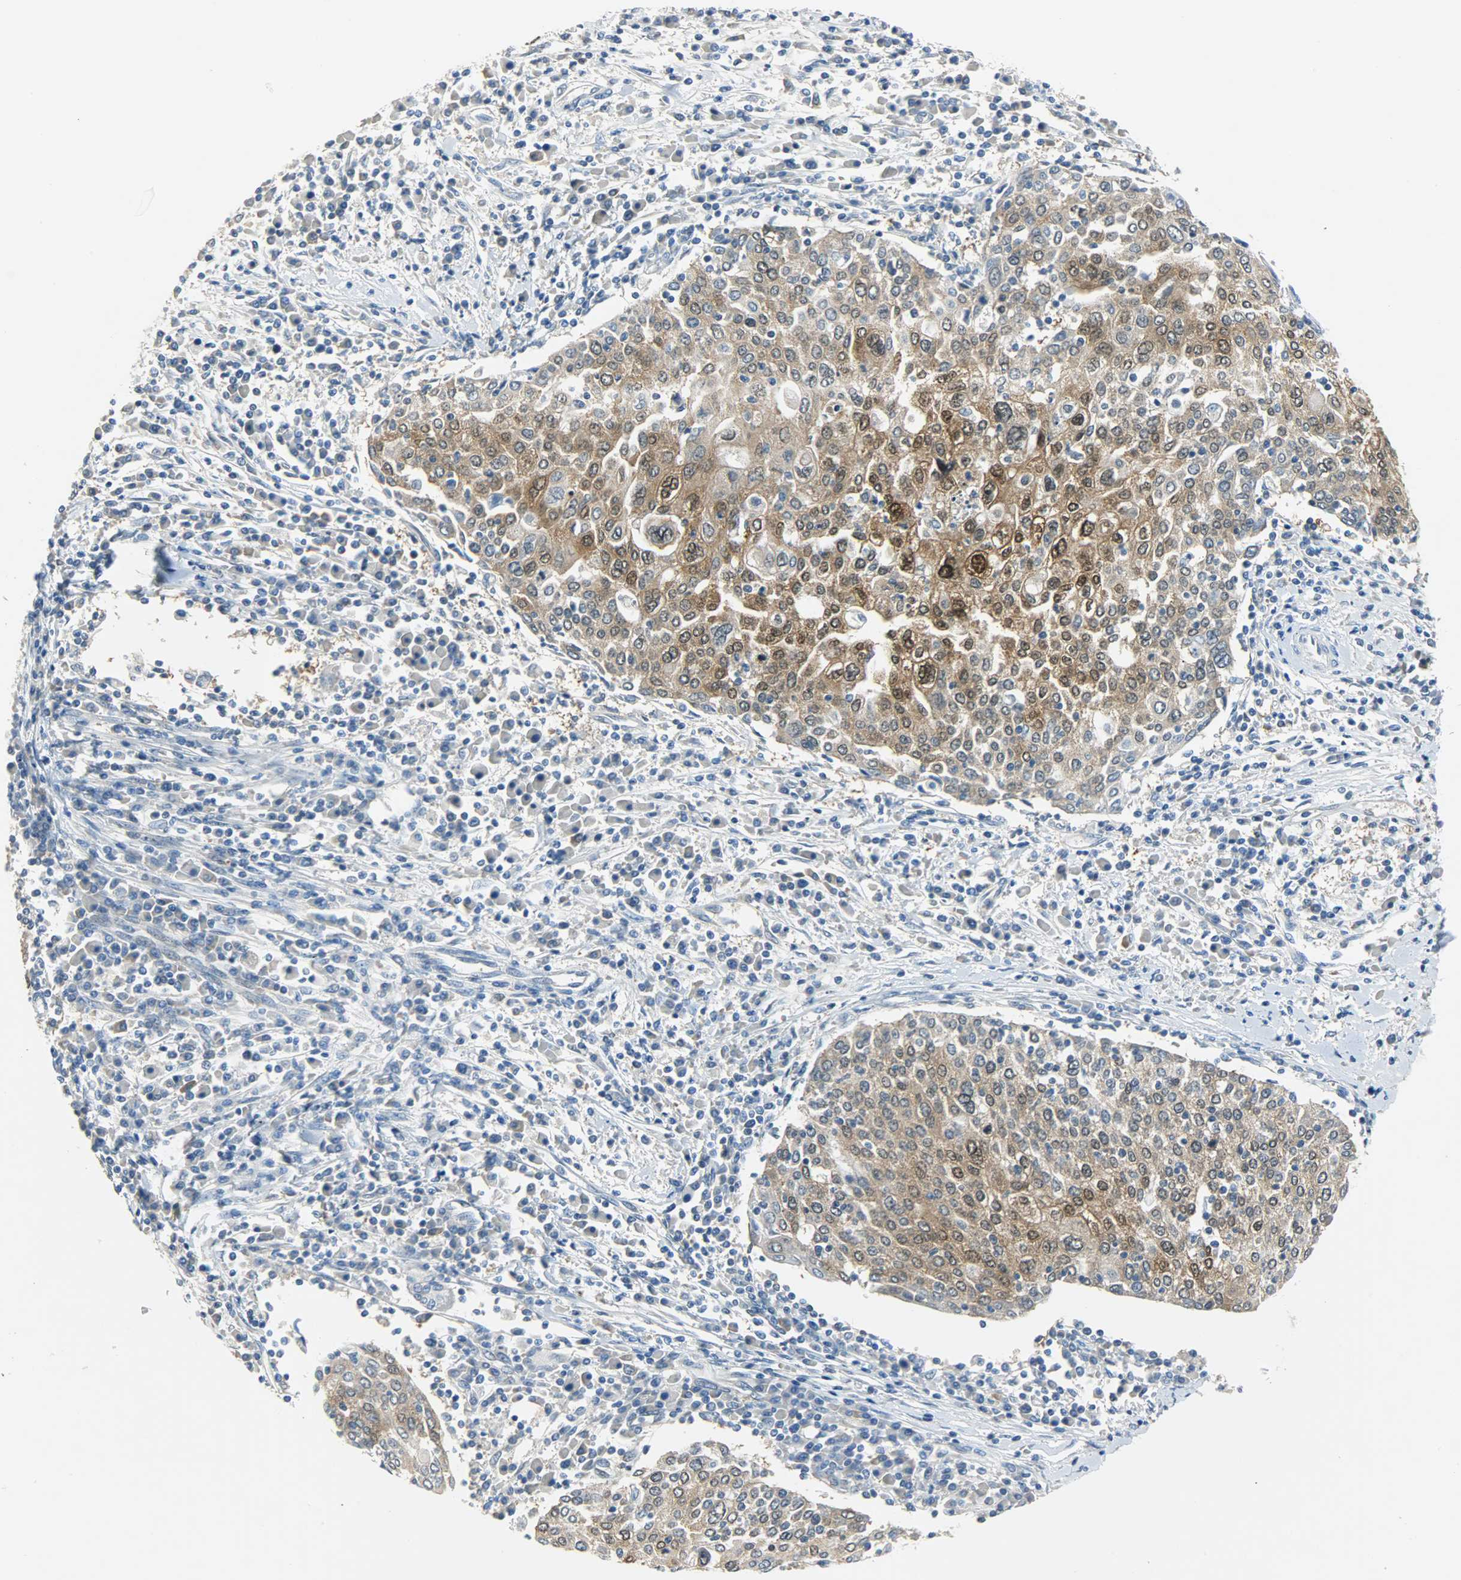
{"staining": {"intensity": "moderate", "quantity": "25%-75%", "location": "cytoplasmic/membranous,nuclear"}, "tissue": "cervical cancer", "cell_type": "Tumor cells", "image_type": "cancer", "snomed": [{"axis": "morphology", "description": "Squamous cell carcinoma, NOS"}, {"axis": "topography", "description": "Cervix"}], "caption": "An immunohistochemistry histopathology image of neoplastic tissue is shown. Protein staining in brown highlights moderate cytoplasmic/membranous and nuclear positivity in cervical cancer within tumor cells.", "gene": "EIF4EBP1", "patient": {"sex": "female", "age": 40}}